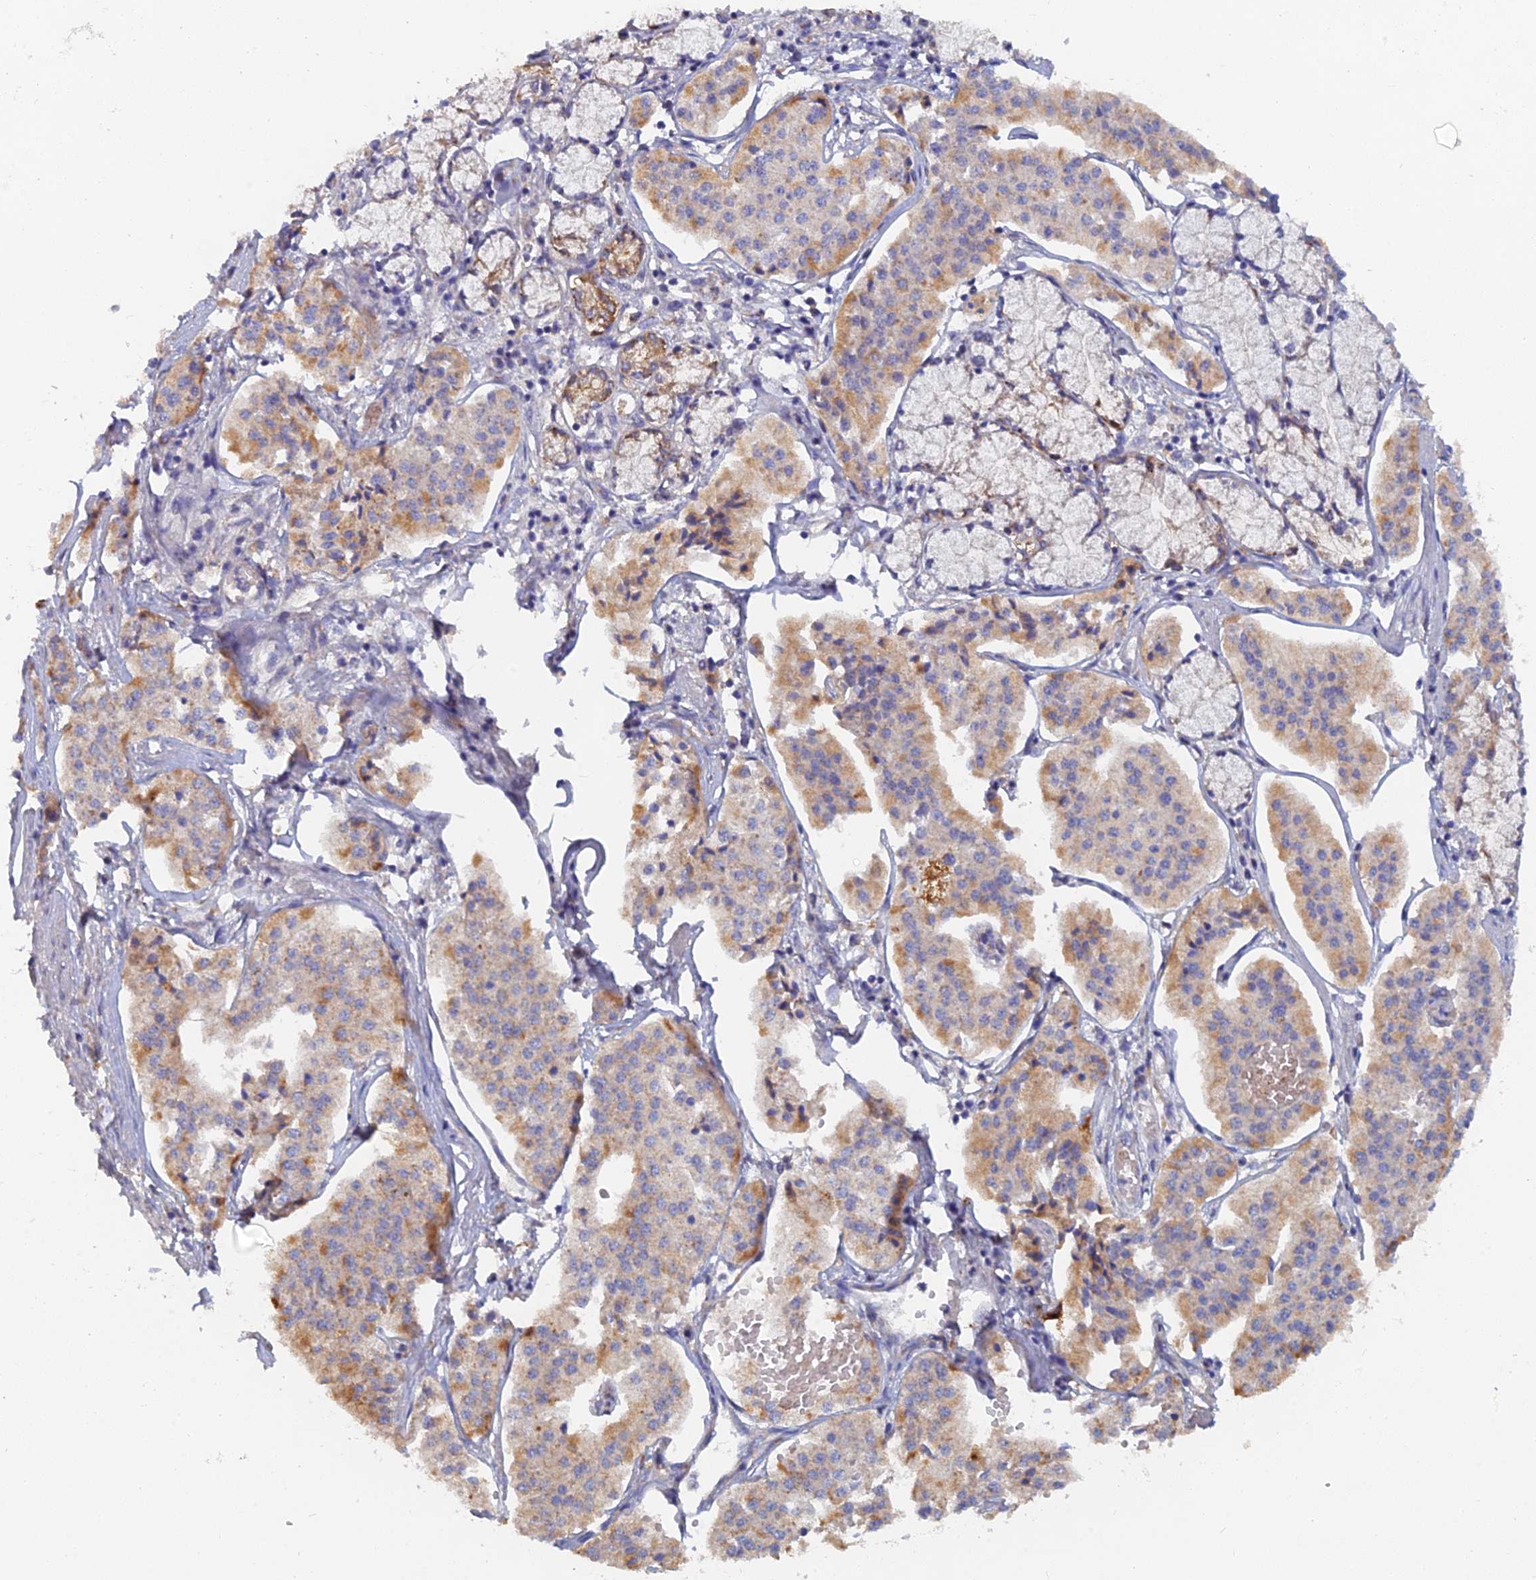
{"staining": {"intensity": "moderate", "quantity": "25%-75%", "location": "cytoplasmic/membranous"}, "tissue": "pancreatic cancer", "cell_type": "Tumor cells", "image_type": "cancer", "snomed": [{"axis": "morphology", "description": "Adenocarcinoma, NOS"}, {"axis": "topography", "description": "Pancreas"}], "caption": "Immunohistochemistry (DAB (3,3'-diaminobenzidine)) staining of human pancreatic adenocarcinoma exhibits moderate cytoplasmic/membranous protein positivity in approximately 25%-75% of tumor cells. (Stains: DAB in brown, nuclei in blue, Microscopy: brightfield microscopy at high magnification).", "gene": "ARRDC1", "patient": {"sex": "female", "age": 50}}